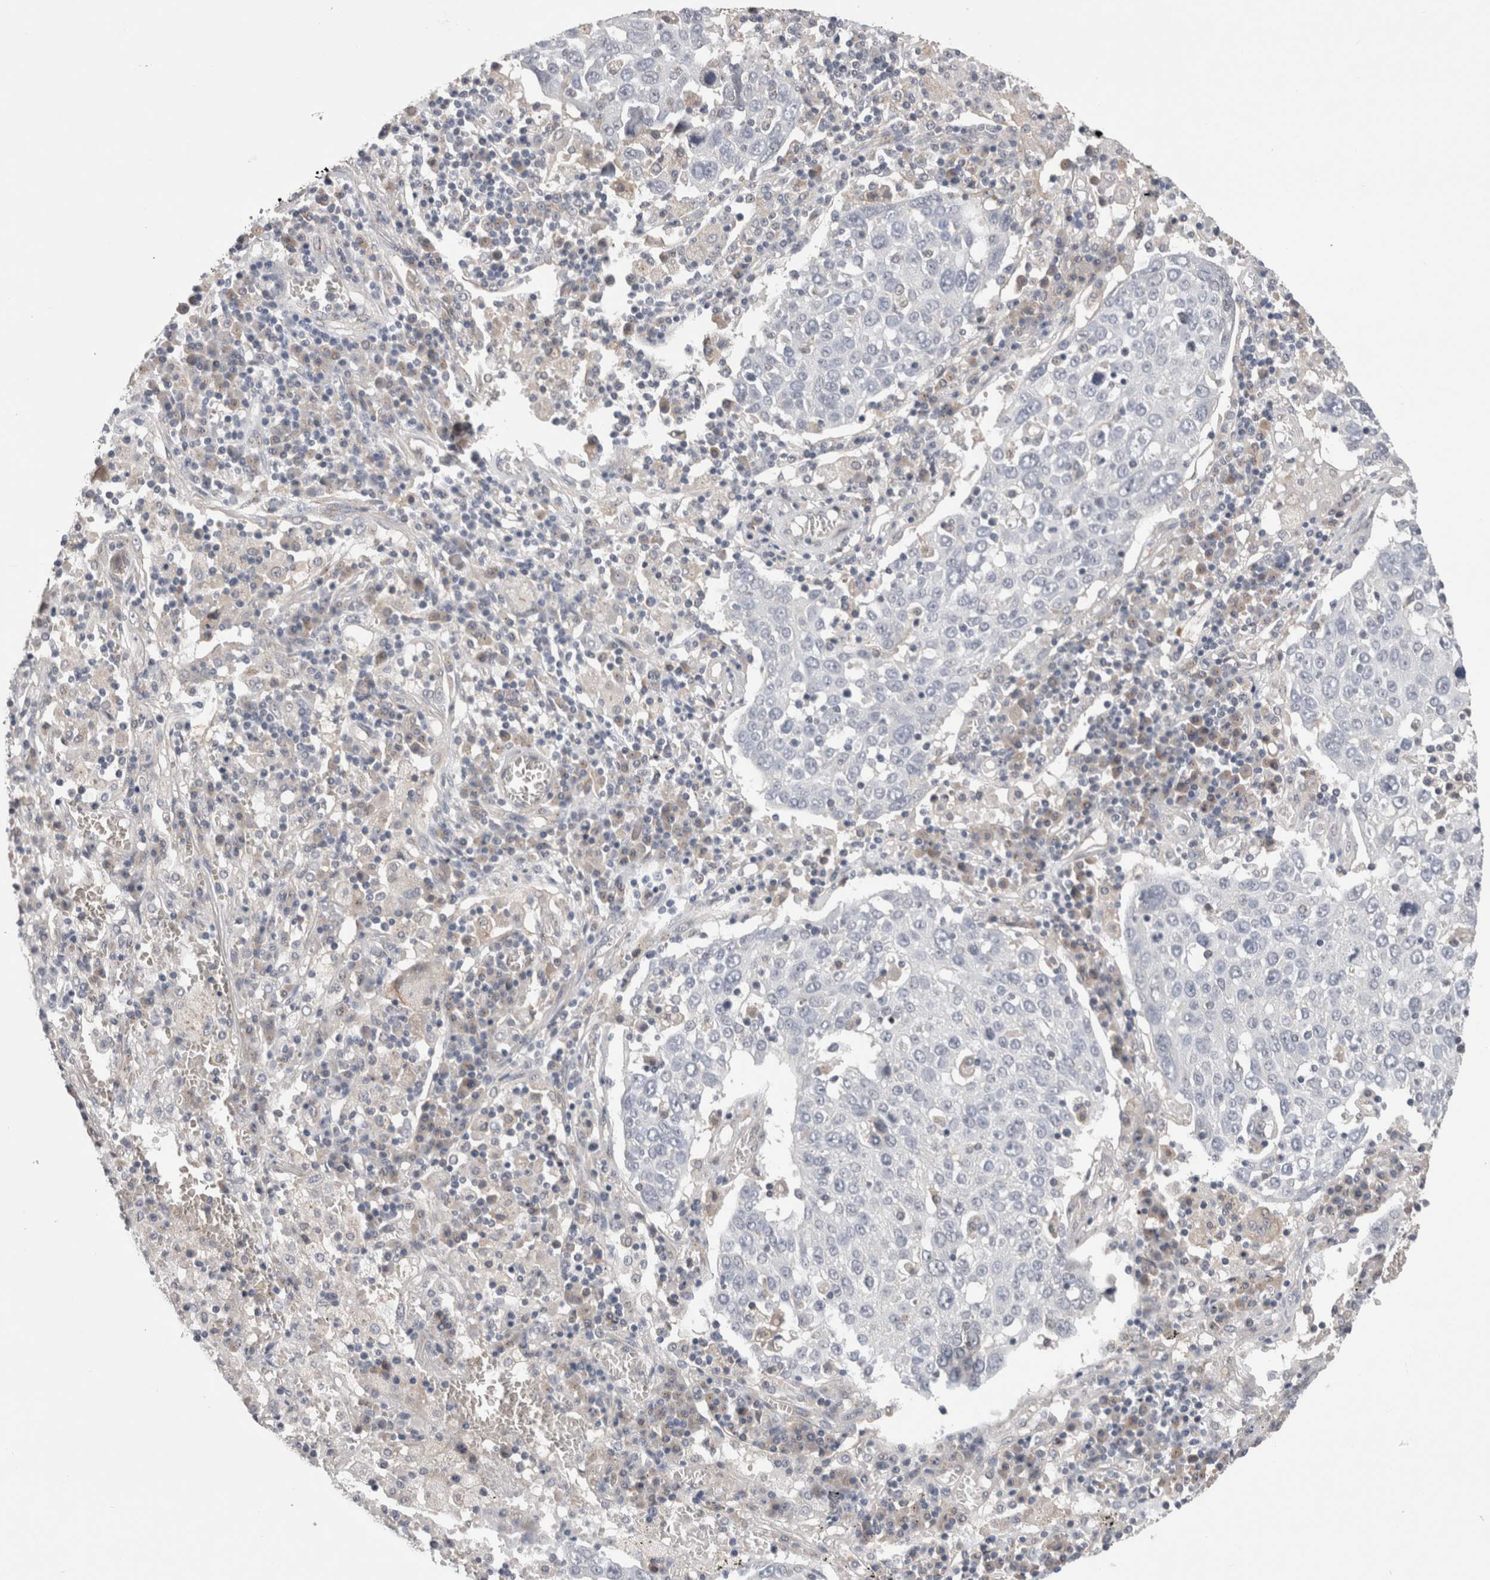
{"staining": {"intensity": "negative", "quantity": "none", "location": "none"}, "tissue": "lung cancer", "cell_type": "Tumor cells", "image_type": "cancer", "snomed": [{"axis": "morphology", "description": "Squamous cell carcinoma, NOS"}, {"axis": "topography", "description": "Lung"}], "caption": "High magnification brightfield microscopy of lung cancer stained with DAB (brown) and counterstained with hematoxylin (blue): tumor cells show no significant staining.", "gene": "DCTN6", "patient": {"sex": "male", "age": 65}}